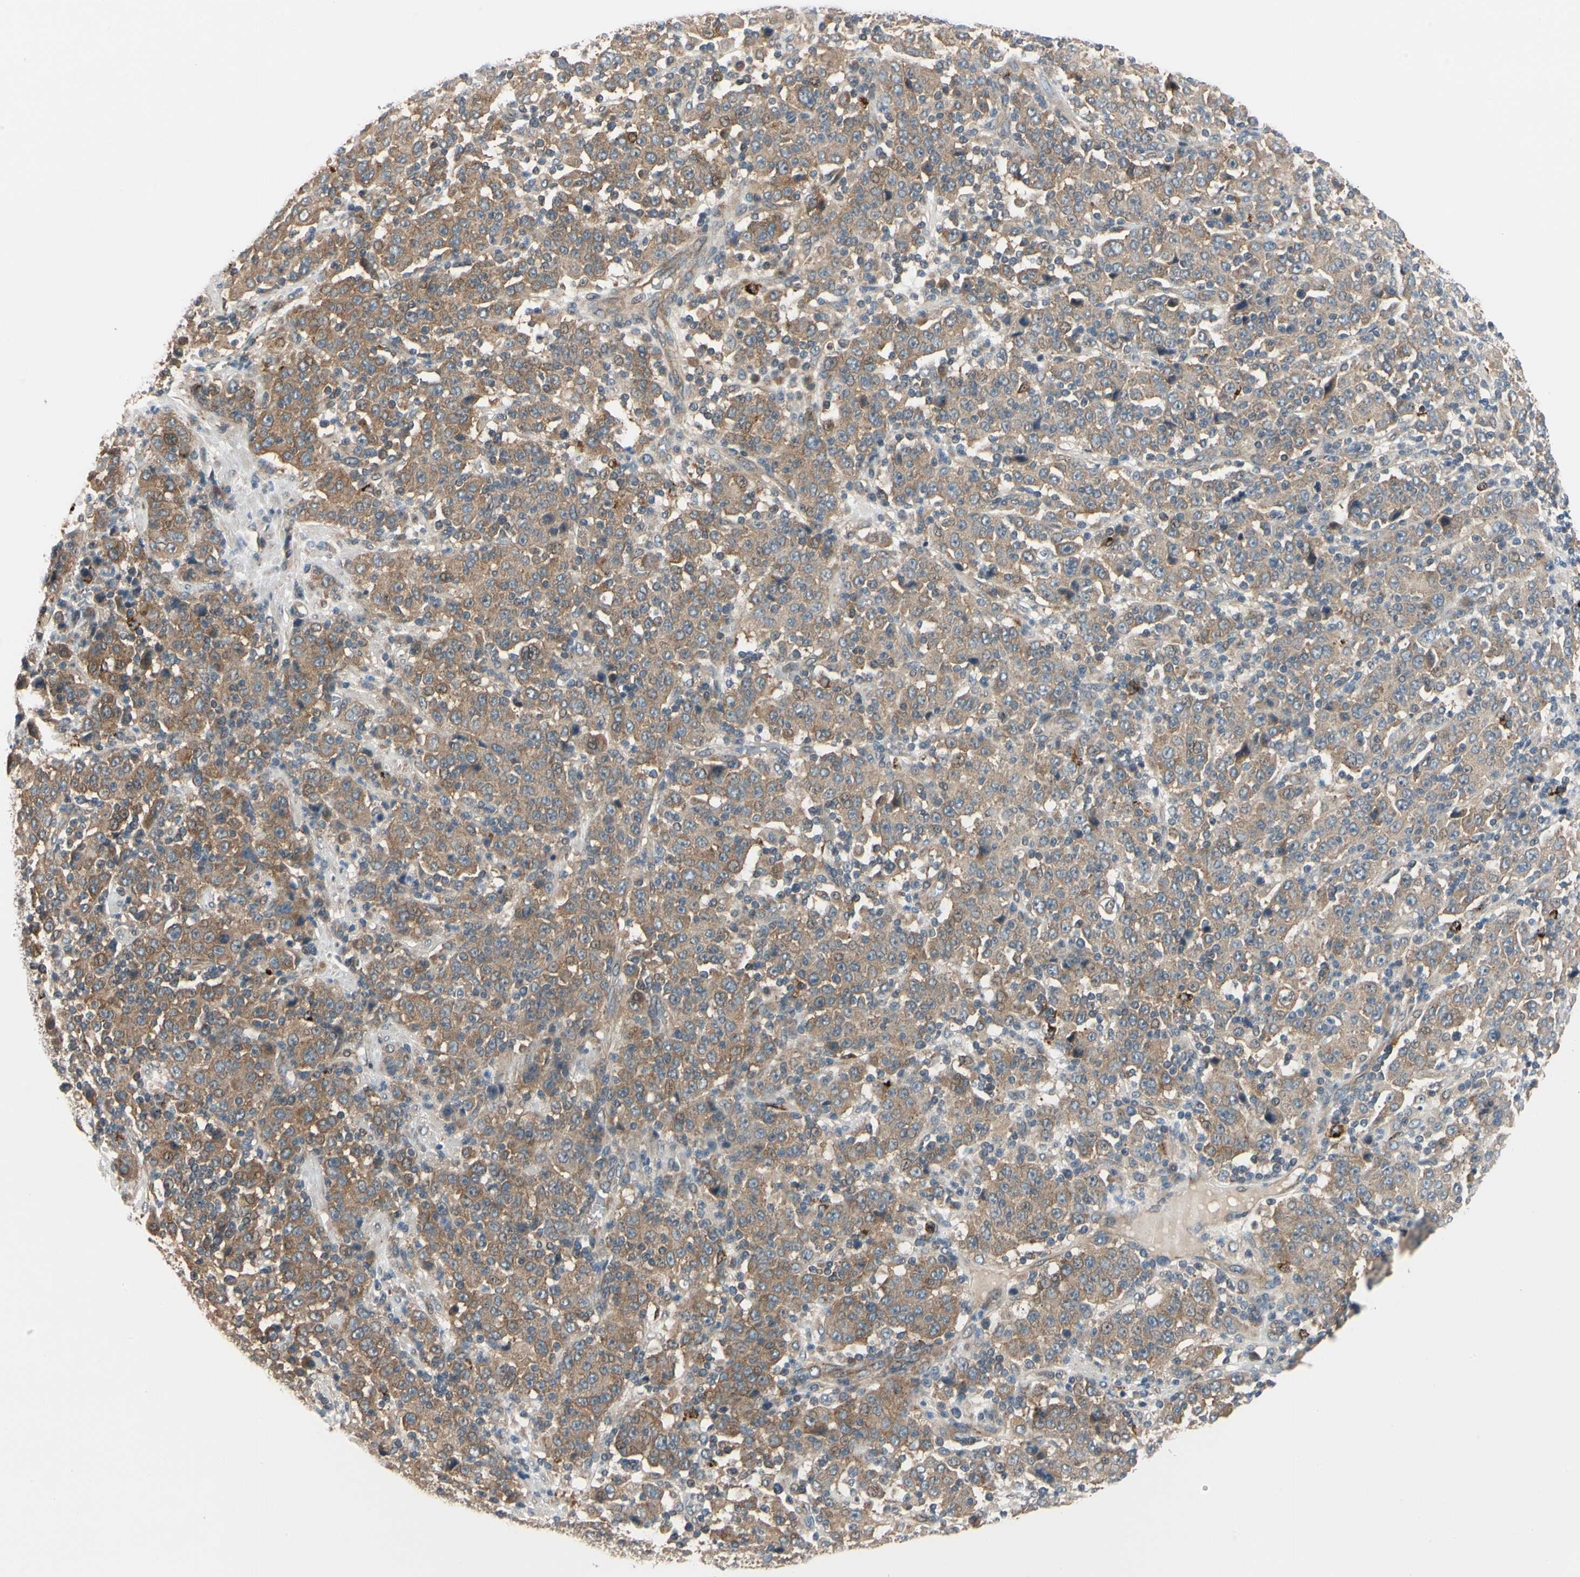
{"staining": {"intensity": "moderate", "quantity": ">75%", "location": "cytoplasmic/membranous"}, "tissue": "stomach cancer", "cell_type": "Tumor cells", "image_type": "cancer", "snomed": [{"axis": "morphology", "description": "Normal tissue, NOS"}, {"axis": "morphology", "description": "Adenocarcinoma, NOS"}, {"axis": "topography", "description": "Stomach, upper"}, {"axis": "topography", "description": "Stomach"}], "caption": "Immunohistochemical staining of human stomach adenocarcinoma demonstrates medium levels of moderate cytoplasmic/membranous expression in approximately >75% of tumor cells.", "gene": "ANKHD1", "patient": {"sex": "male", "age": 59}}